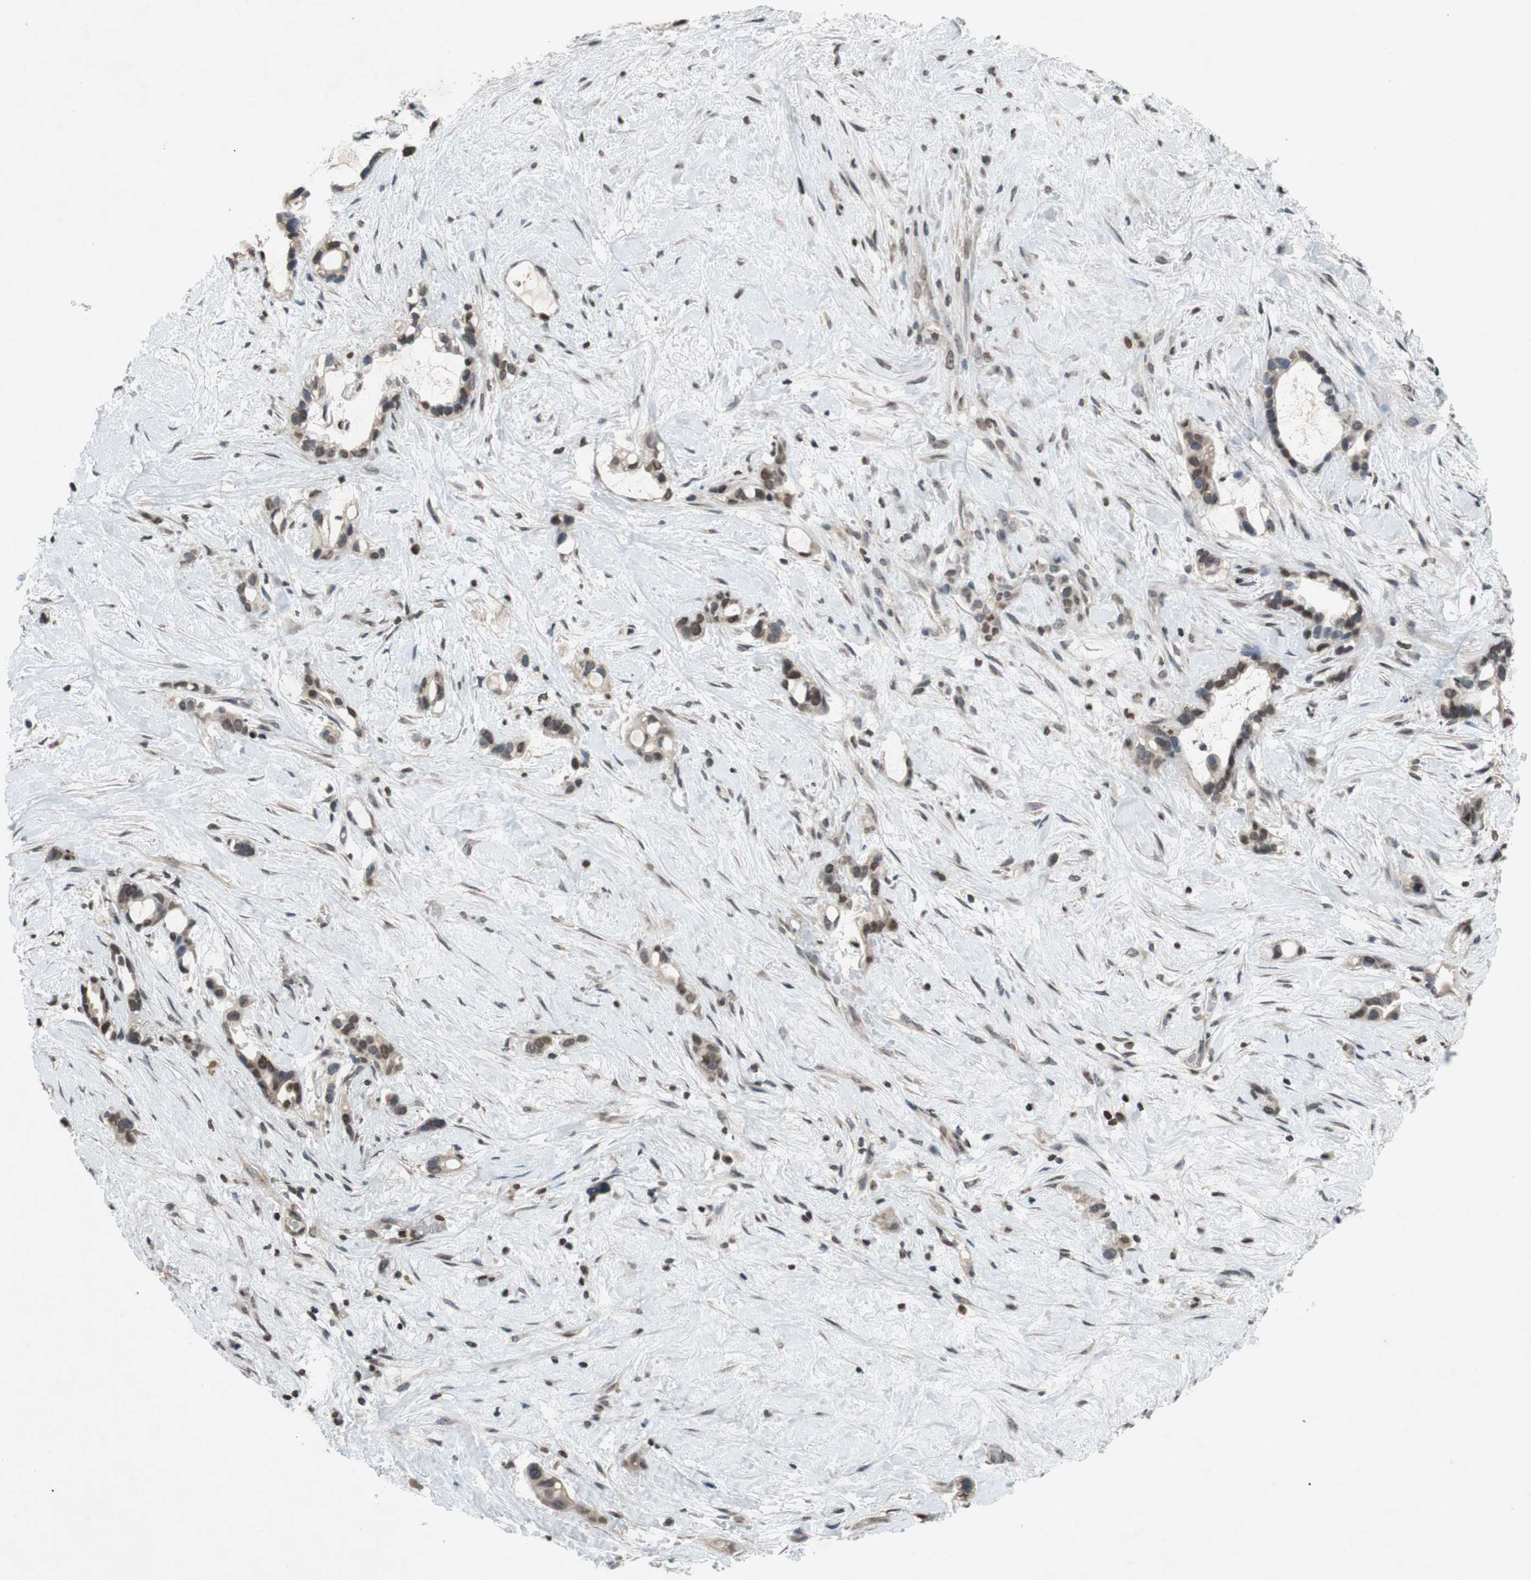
{"staining": {"intensity": "moderate", "quantity": "25%-75%", "location": "cytoplasmic/membranous,nuclear"}, "tissue": "liver cancer", "cell_type": "Tumor cells", "image_type": "cancer", "snomed": [{"axis": "morphology", "description": "Cholangiocarcinoma"}, {"axis": "topography", "description": "Liver"}], "caption": "Liver cholangiocarcinoma stained with a brown dye demonstrates moderate cytoplasmic/membranous and nuclear positive expression in about 25%-75% of tumor cells.", "gene": "MCM6", "patient": {"sex": "female", "age": 65}}